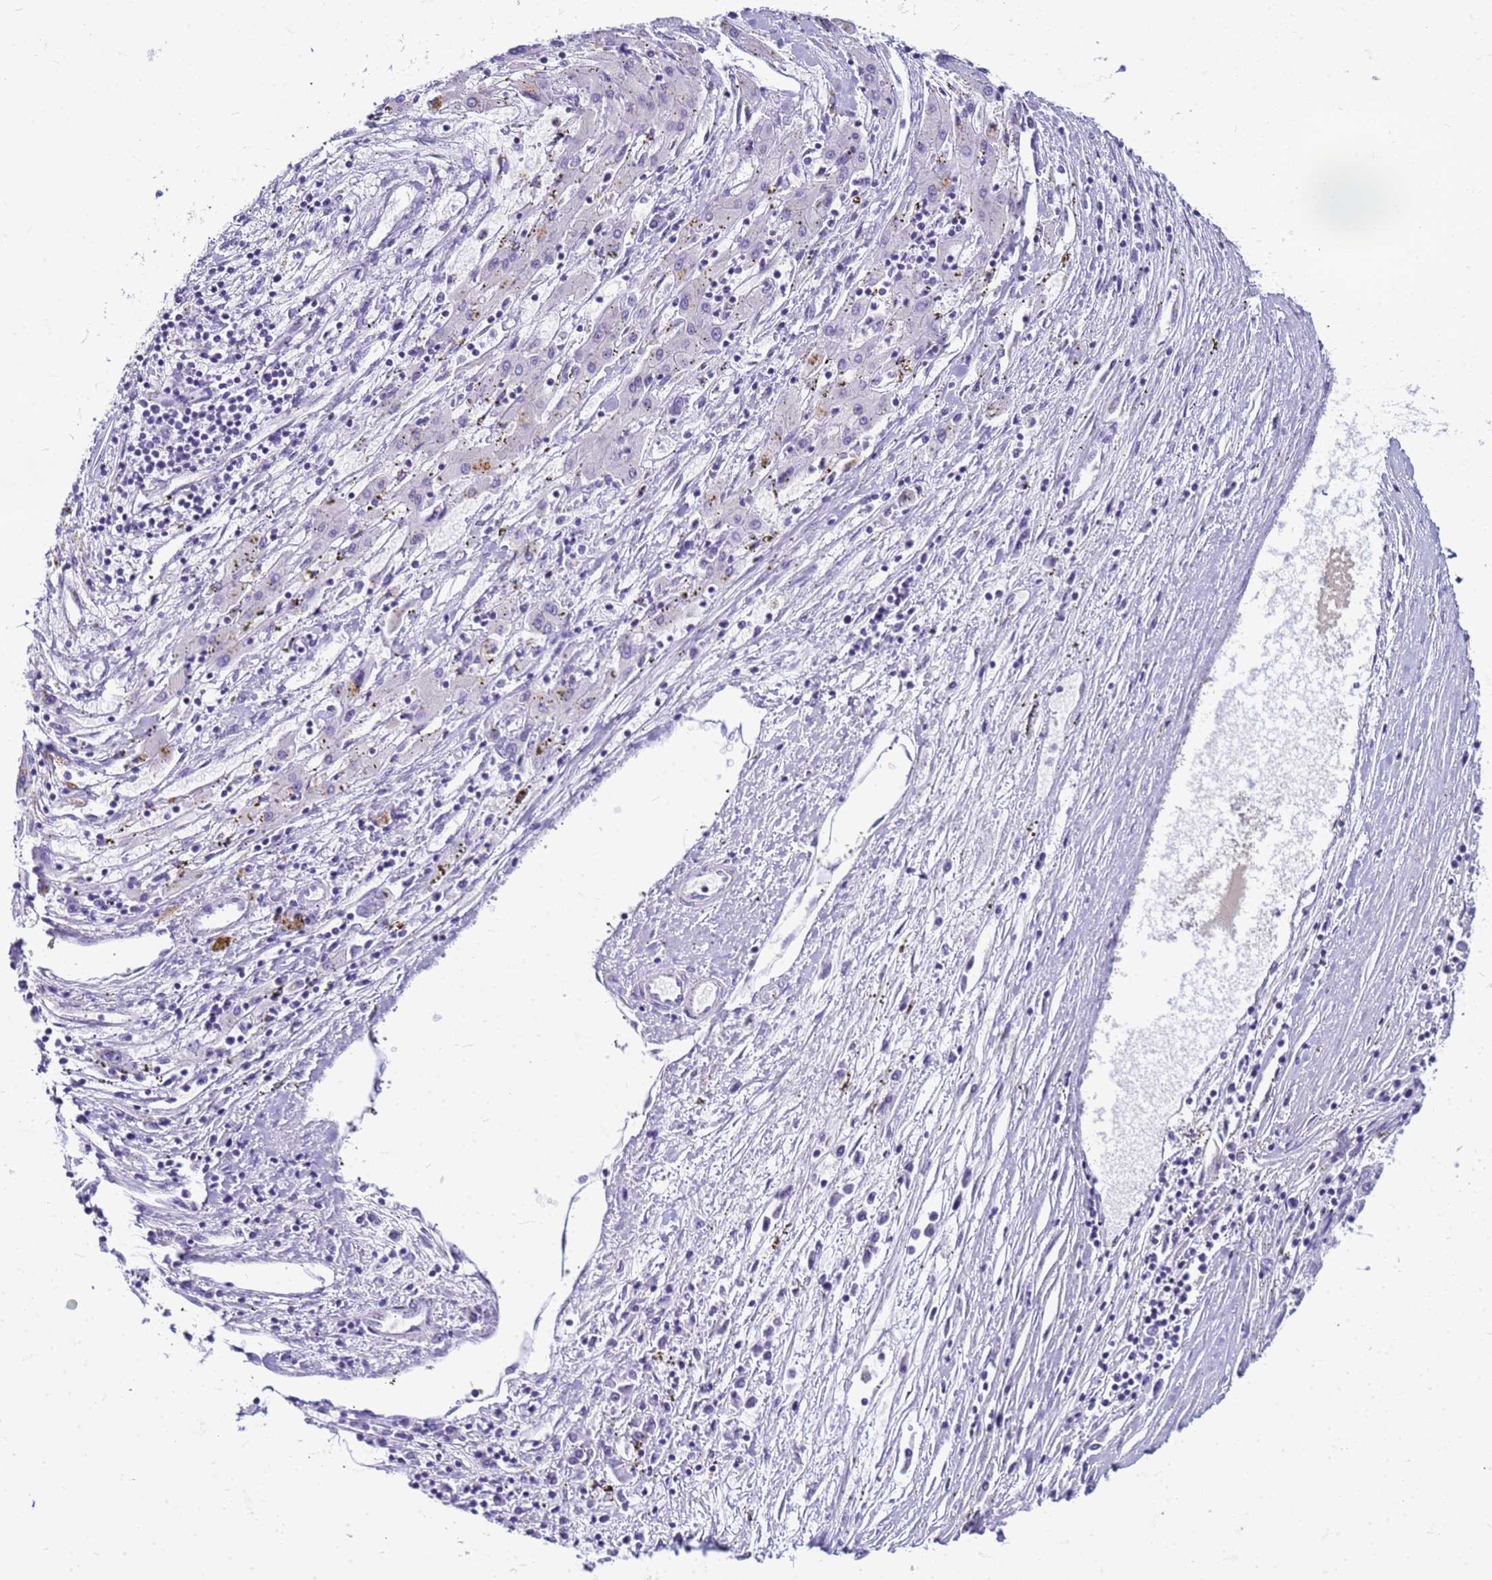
{"staining": {"intensity": "negative", "quantity": "none", "location": "none"}, "tissue": "liver cancer", "cell_type": "Tumor cells", "image_type": "cancer", "snomed": [{"axis": "morphology", "description": "Carcinoma, Hepatocellular, NOS"}, {"axis": "topography", "description": "Liver"}], "caption": "High power microscopy photomicrograph of an immunohistochemistry (IHC) histopathology image of liver hepatocellular carcinoma, revealing no significant positivity in tumor cells.", "gene": "CFAP100", "patient": {"sex": "male", "age": 72}}